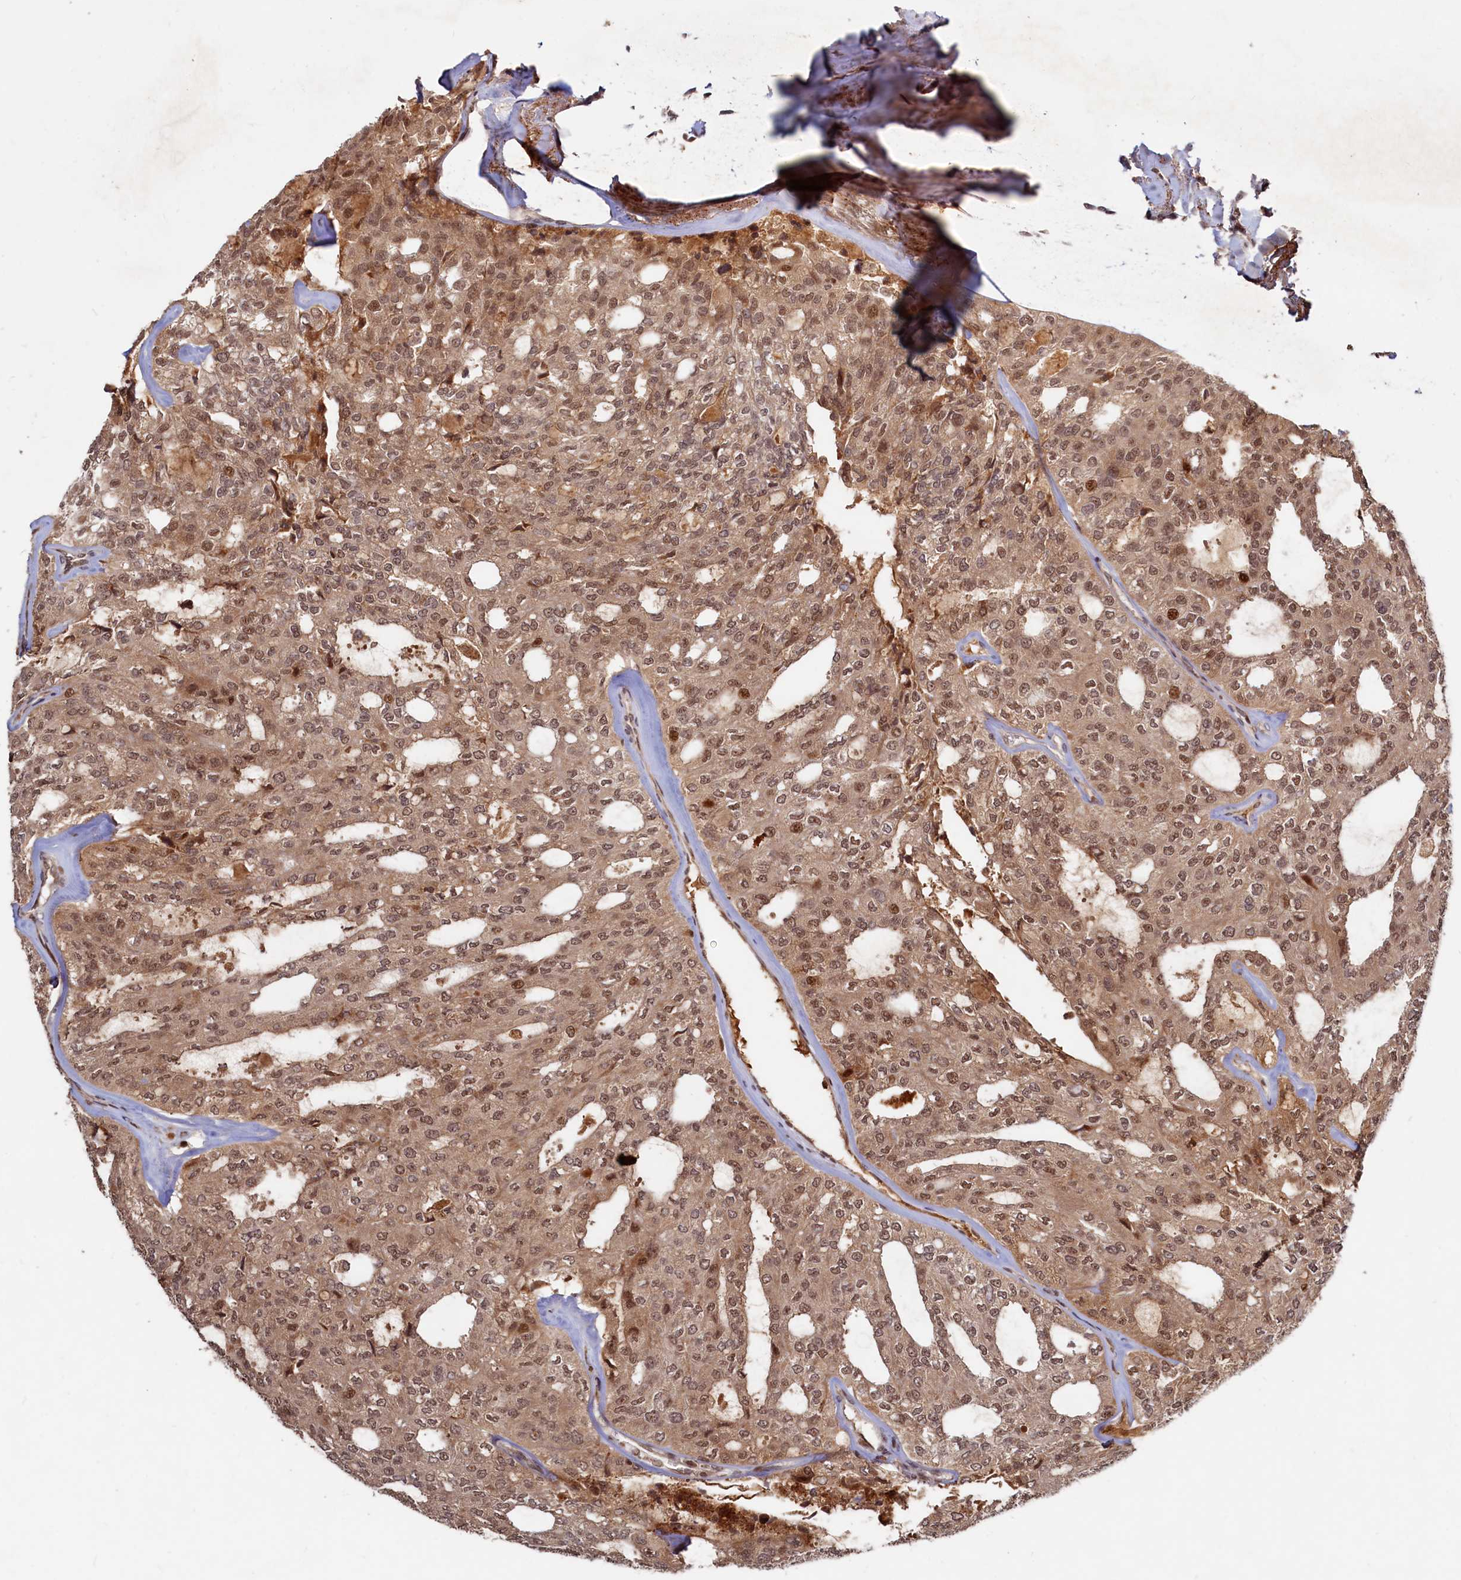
{"staining": {"intensity": "moderate", "quantity": ">75%", "location": "cytoplasmic/membranous,nuclear"}, "tissue": "thyroid cancer", "cell_type": "Tumor cells", "image_type": "cancer", "snomed": [{"axis": "morphology", "description": "Follicular adenoma carcinoma, NOS"}, {"axis": "topography", "description": "Thyroid gland"}], "caption": "This image displays immunohistochemistry (IHC) staining of human thyroid cancer, with medium moderate cytoplasmic/membranous and nuclear expression in approximately >75% of tumor cells.", "gene": "TRAPPC4", "patient": {"sex": "male", "age": 75}}